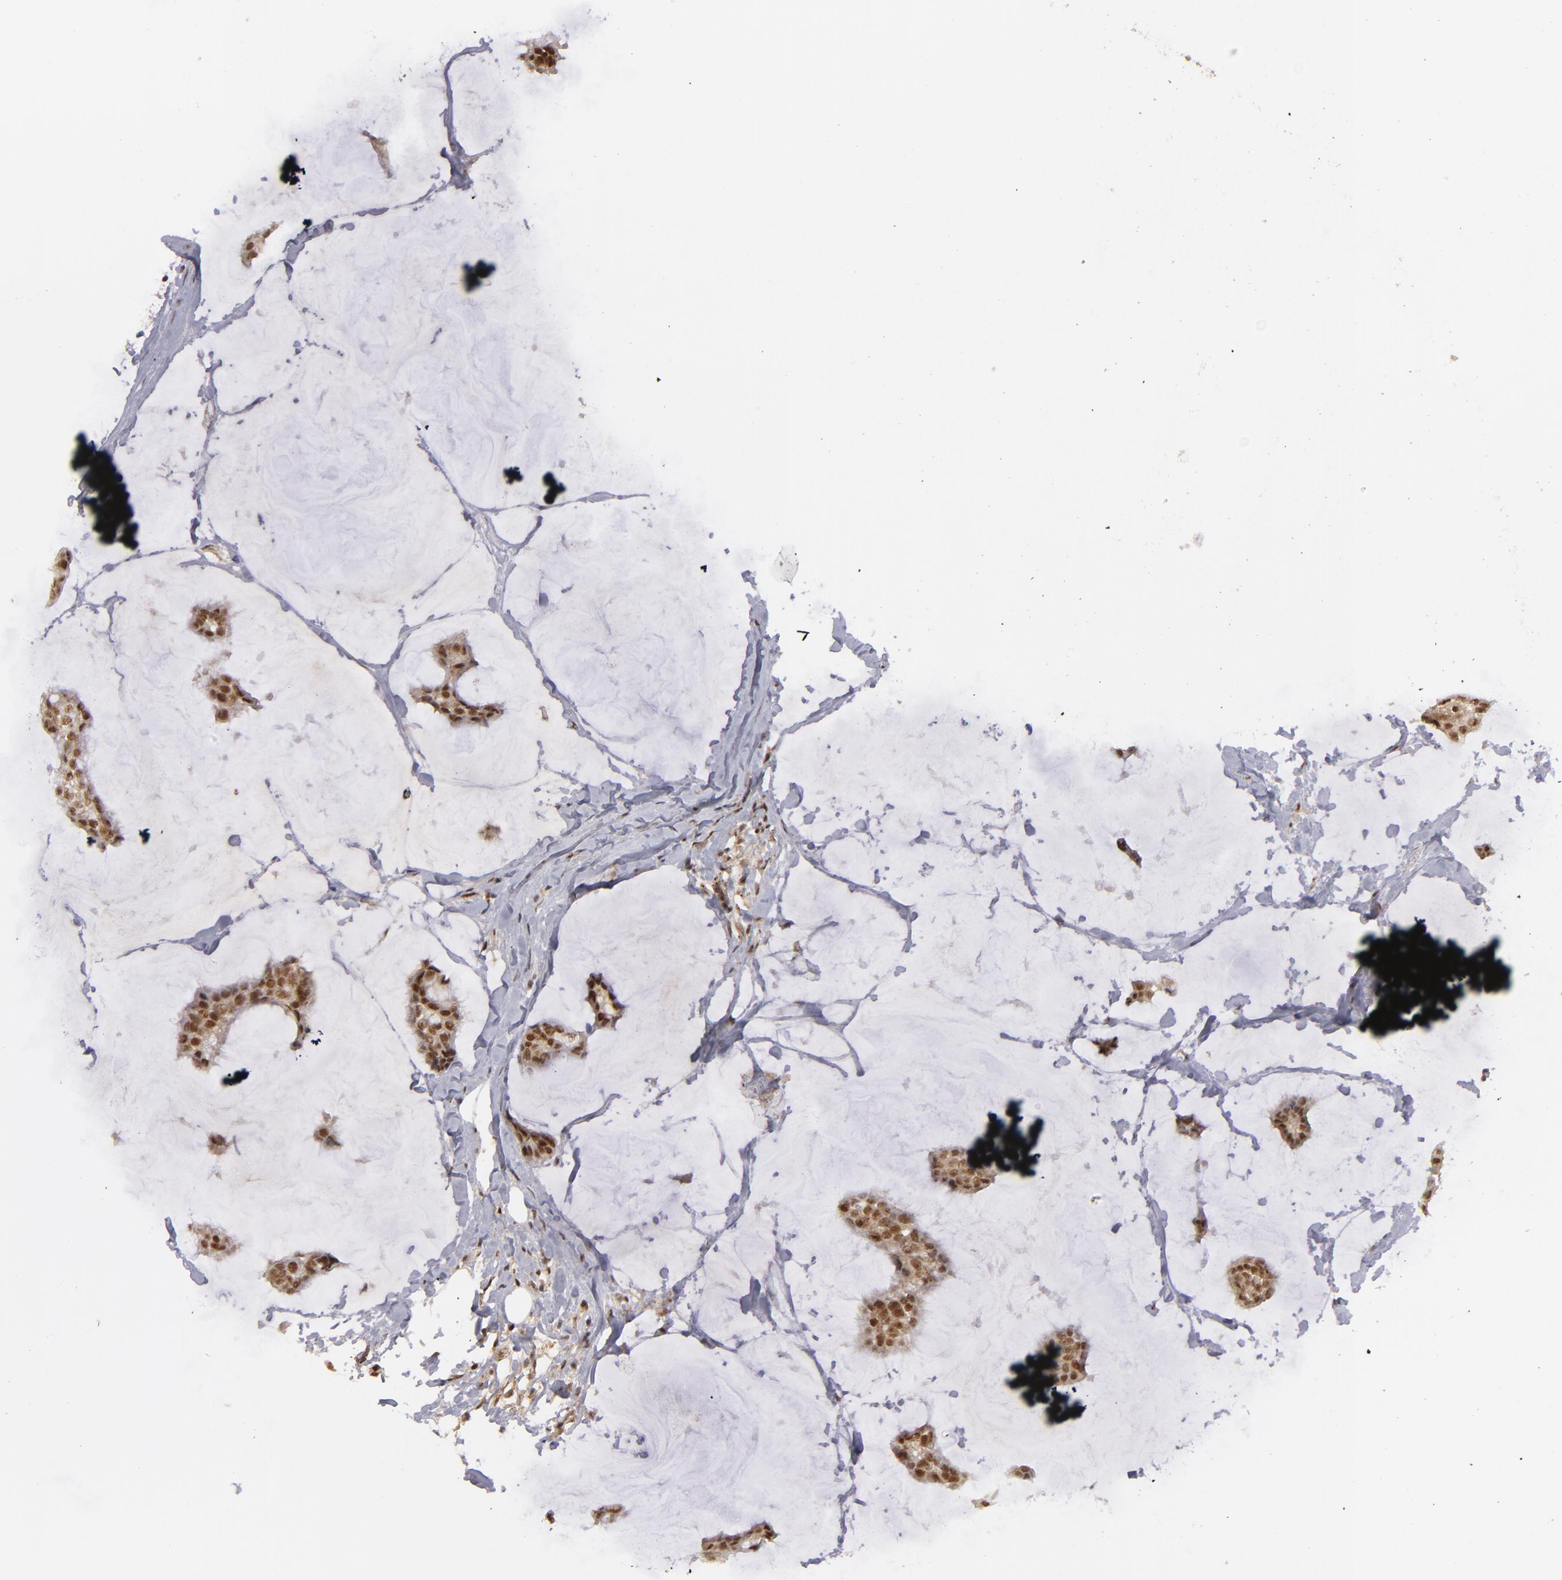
{"staining": {"intensity": "moderate", "quantity": ">75%", "location": "nuclear"}, "tissue": "breast cancer", "cell_type": "Tumor cells", "image_type": "cancer", "snomed": [{"axis": "morphology", "description": "Duct carcinoma"}, {"axis": "topography", "description": "Breast"}], "caption": "Immunohistochemical staining of intraductal carcinoma (breast) exhibits medium levels of moderate nuclear protein staining in approximately >75% of tumor cells. (DAB (3,3'-diaminobenzidine) IHC with brightfield microscopy, high magnification).", "gene": "ZNF234", "patient": {"sex": "female", "age": 93}}